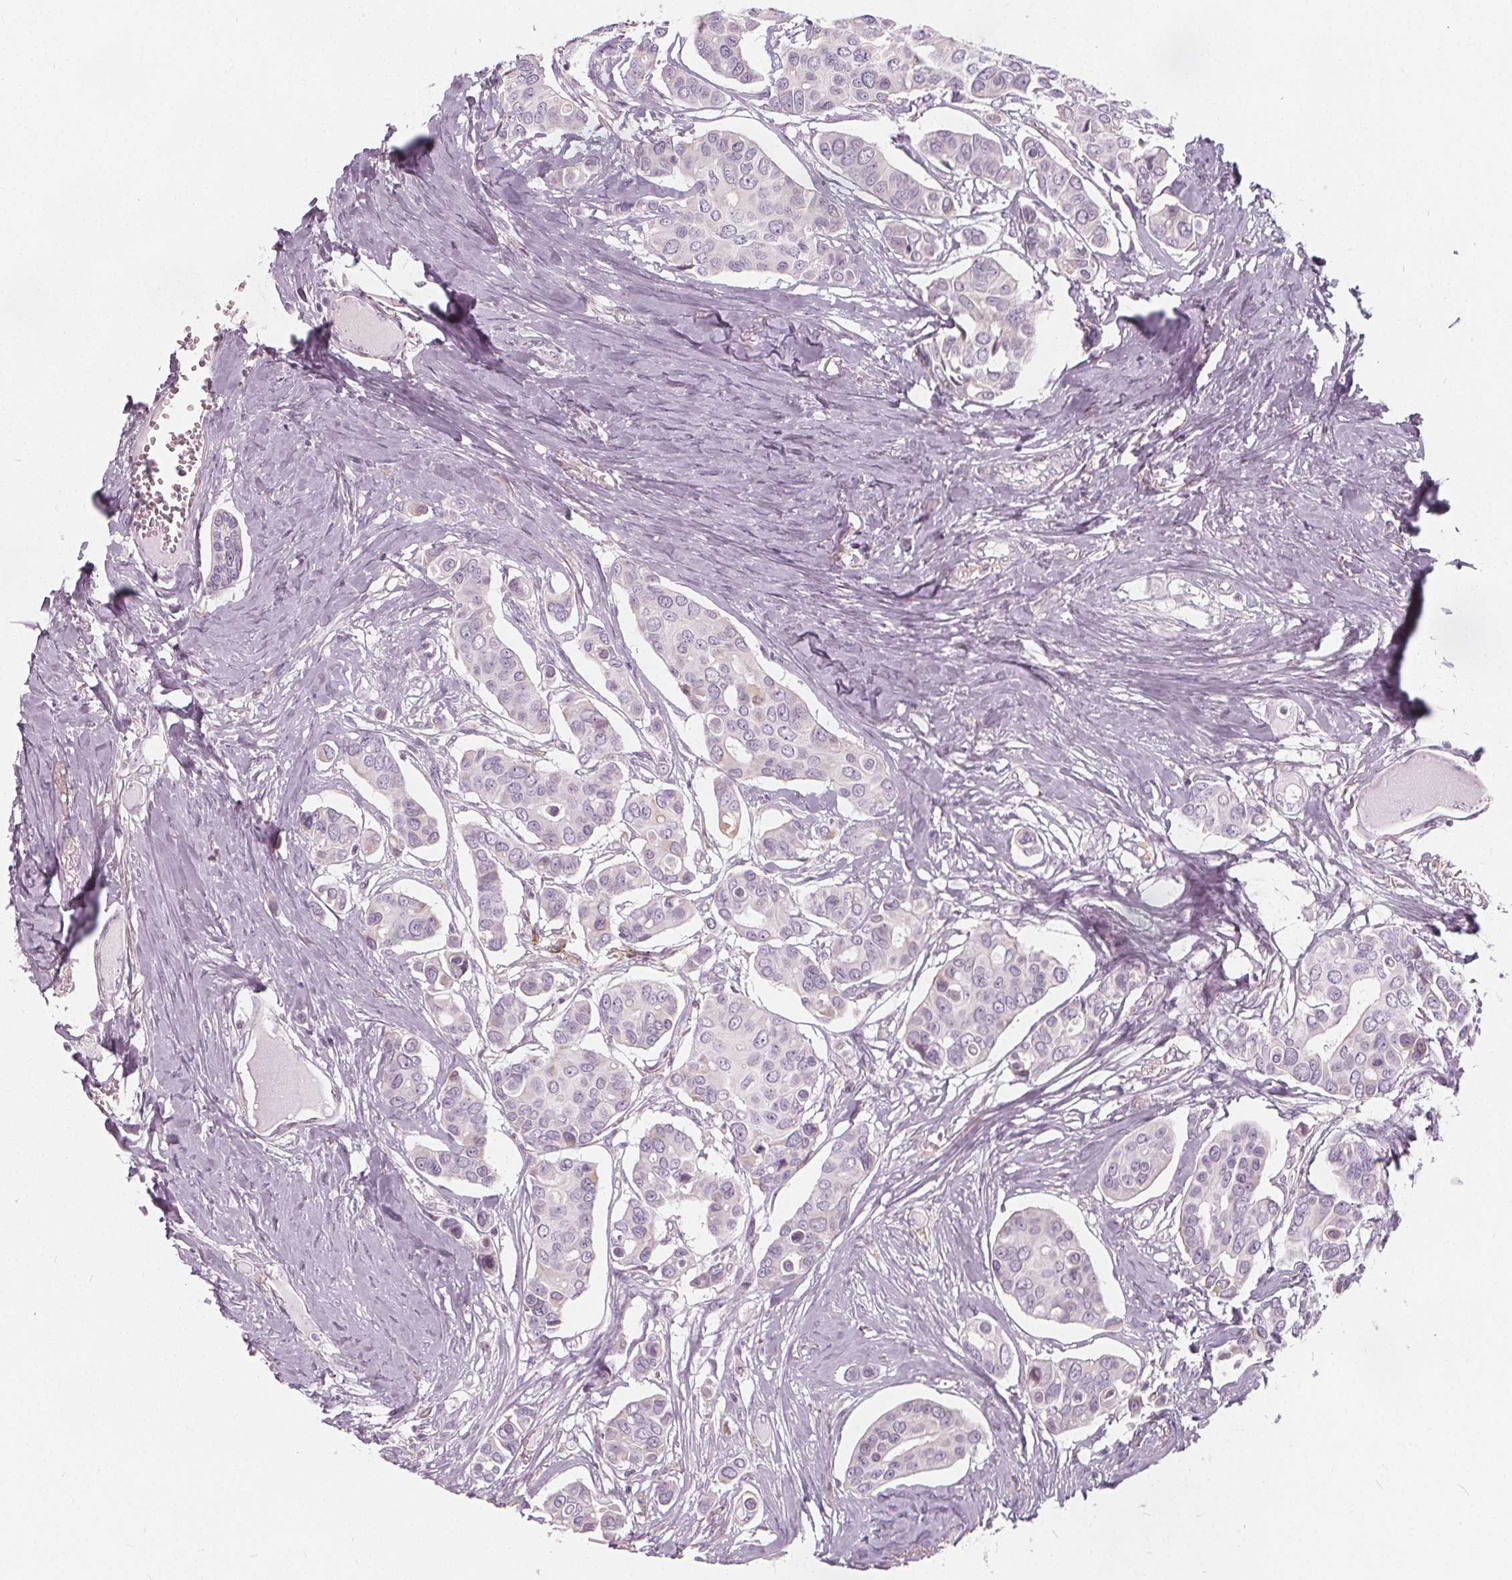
{"staining": {"intensity": "weak", "quantity": "<25%", "location": "cytoplasmic/membranous"}, "tissue": "breast cancer", "cell_type": "Tumor cells", "image_type": "cancer", "snomed": [{"axis": "morphology", "description": "Duct carcinoma"}, {"axis": "topography", "description": "Breast"}], "caption": "Tumor cells are negative for brown protein staining in breast cancer.", "gene": "NUP210L", "patient": {"sex": "female", "age": 54}}